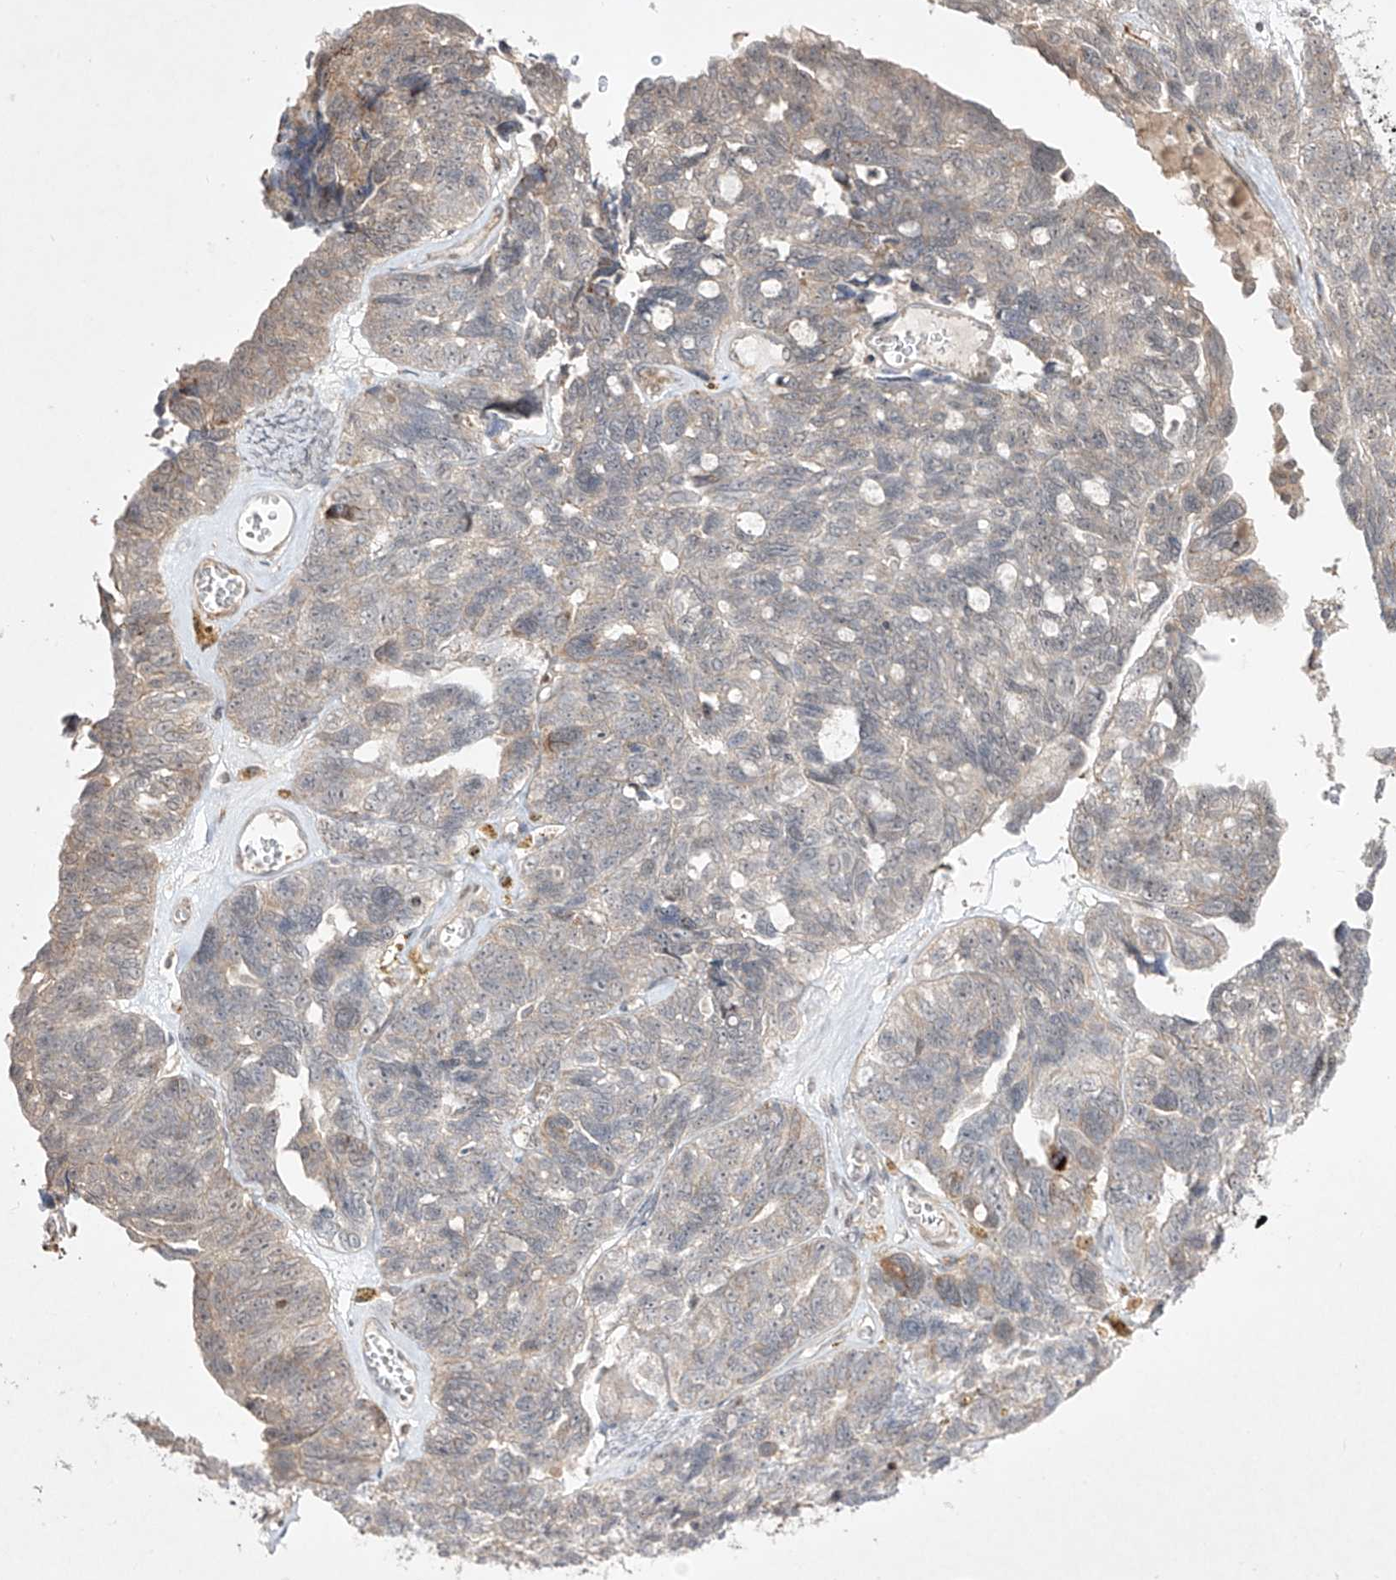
{"staining": {"intensity": "weak", "quantity": "<25%", "location": "cytoplasmic/membranous"}, "tissue": "ovarian cancer", "cell_type": "Tumor cells", "image_type": "cancer", "snomed": [{"axis": "morphology", "description": "Cystadenocarcinoma, serous, NOS"}, {"axis": "topography", "description": "Ovary"}], "caption": "High power microscopy histopathology image of an IHC image of ovarian cancer (serous cystadenocarcinoma), revealing no significant expression in tumor cells.", "gene": "KDM1B", "patient": {"sex": "female", "age": 79}}